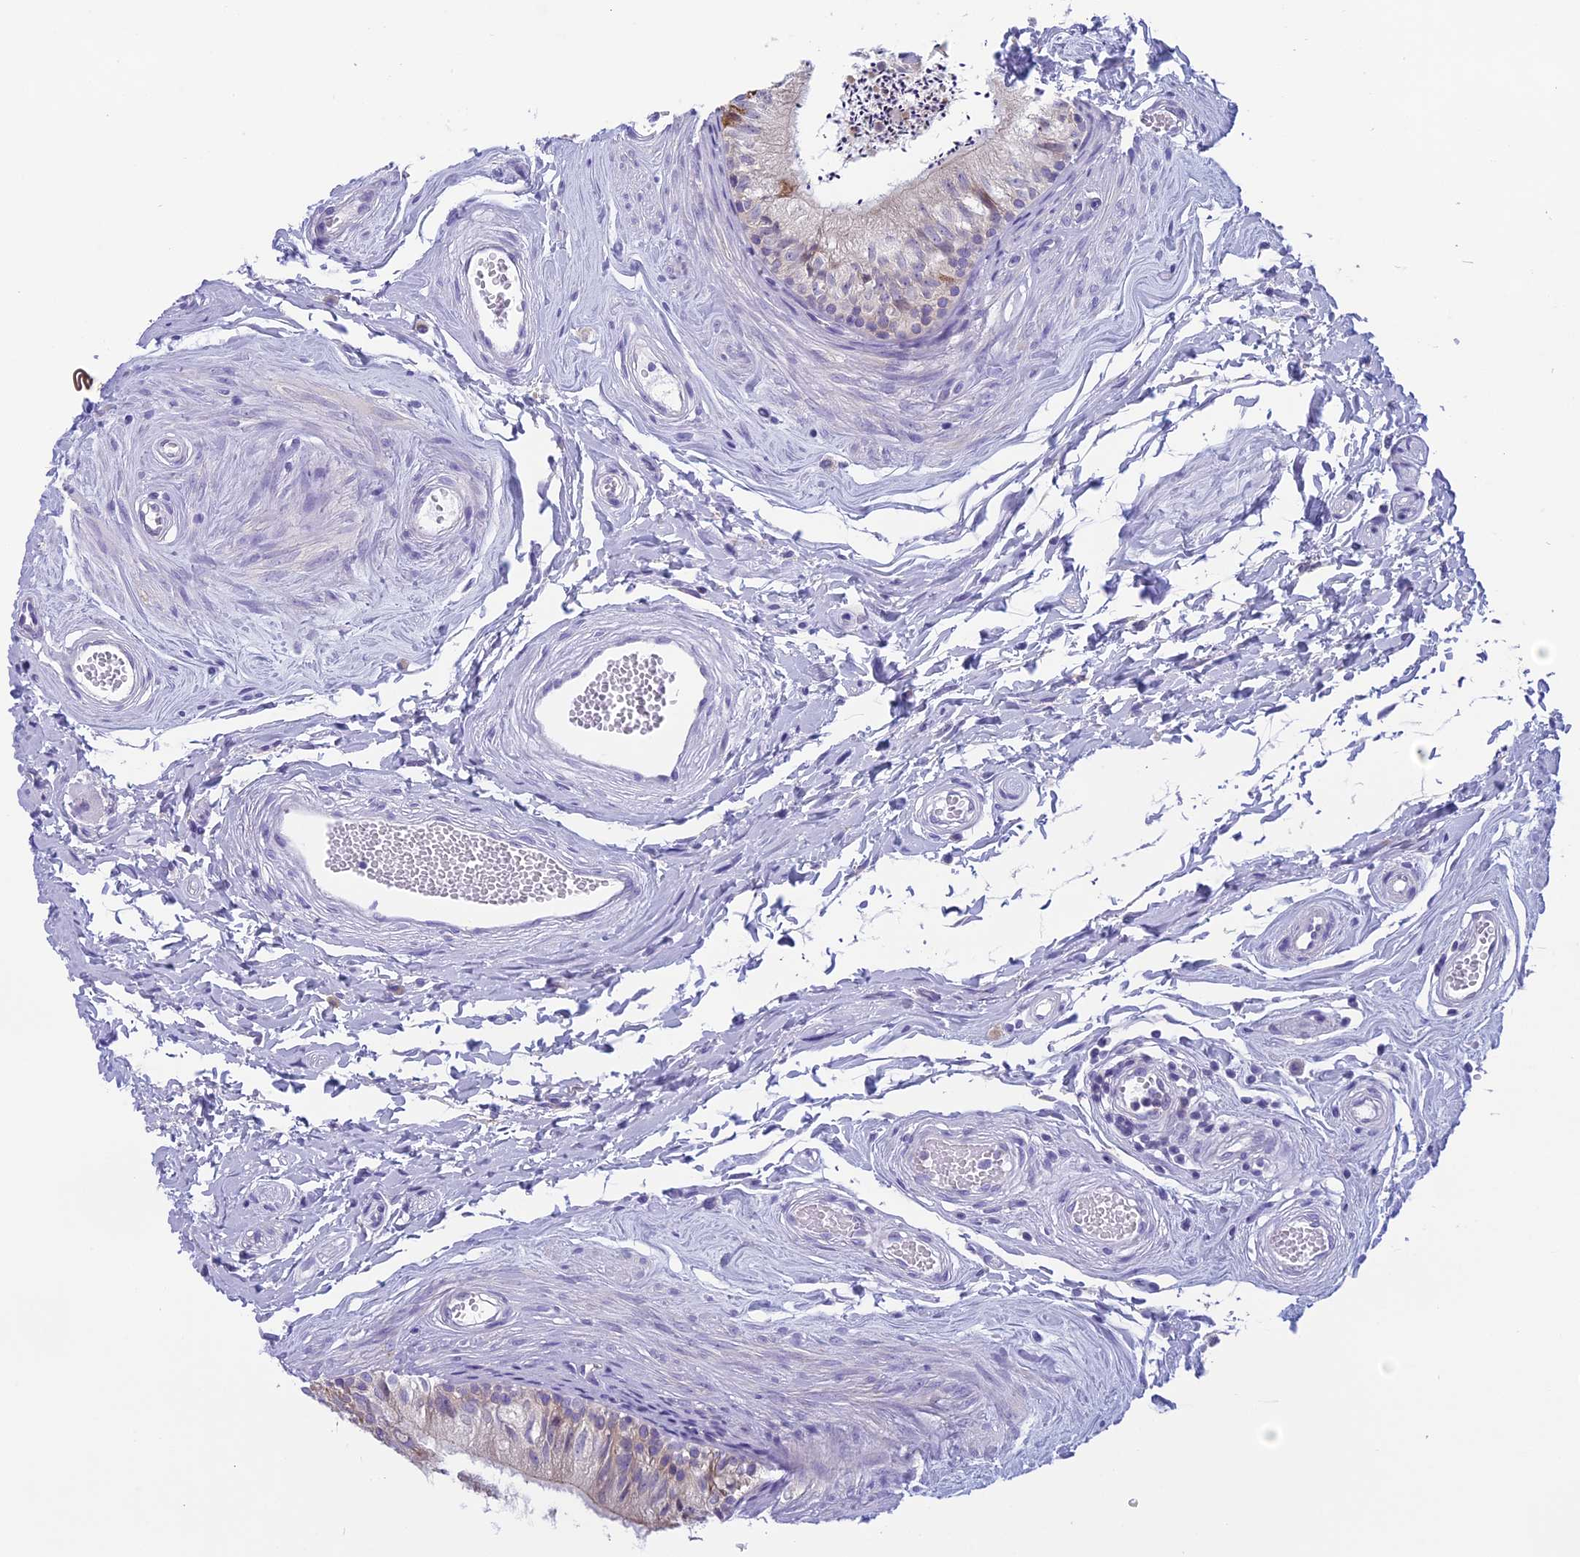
{"staining": {"intensity": "negative", "quantity": "none", "location": "none"}, "tissue": "epididymis", "cell_type": "Glandular cells", "image_type": "normal", "snomed": [{"axis": "morphology", "description": "Normal tissue, NOS"}, {"axis": "topography", "description": "Epididymis"}], "caption": "Immunohistochemical staining of normal human epididymis reveals no significant positivity in glandular cells.", "gene": "ARHGEF37", "patient": {"sex": "male", "age": 56}}